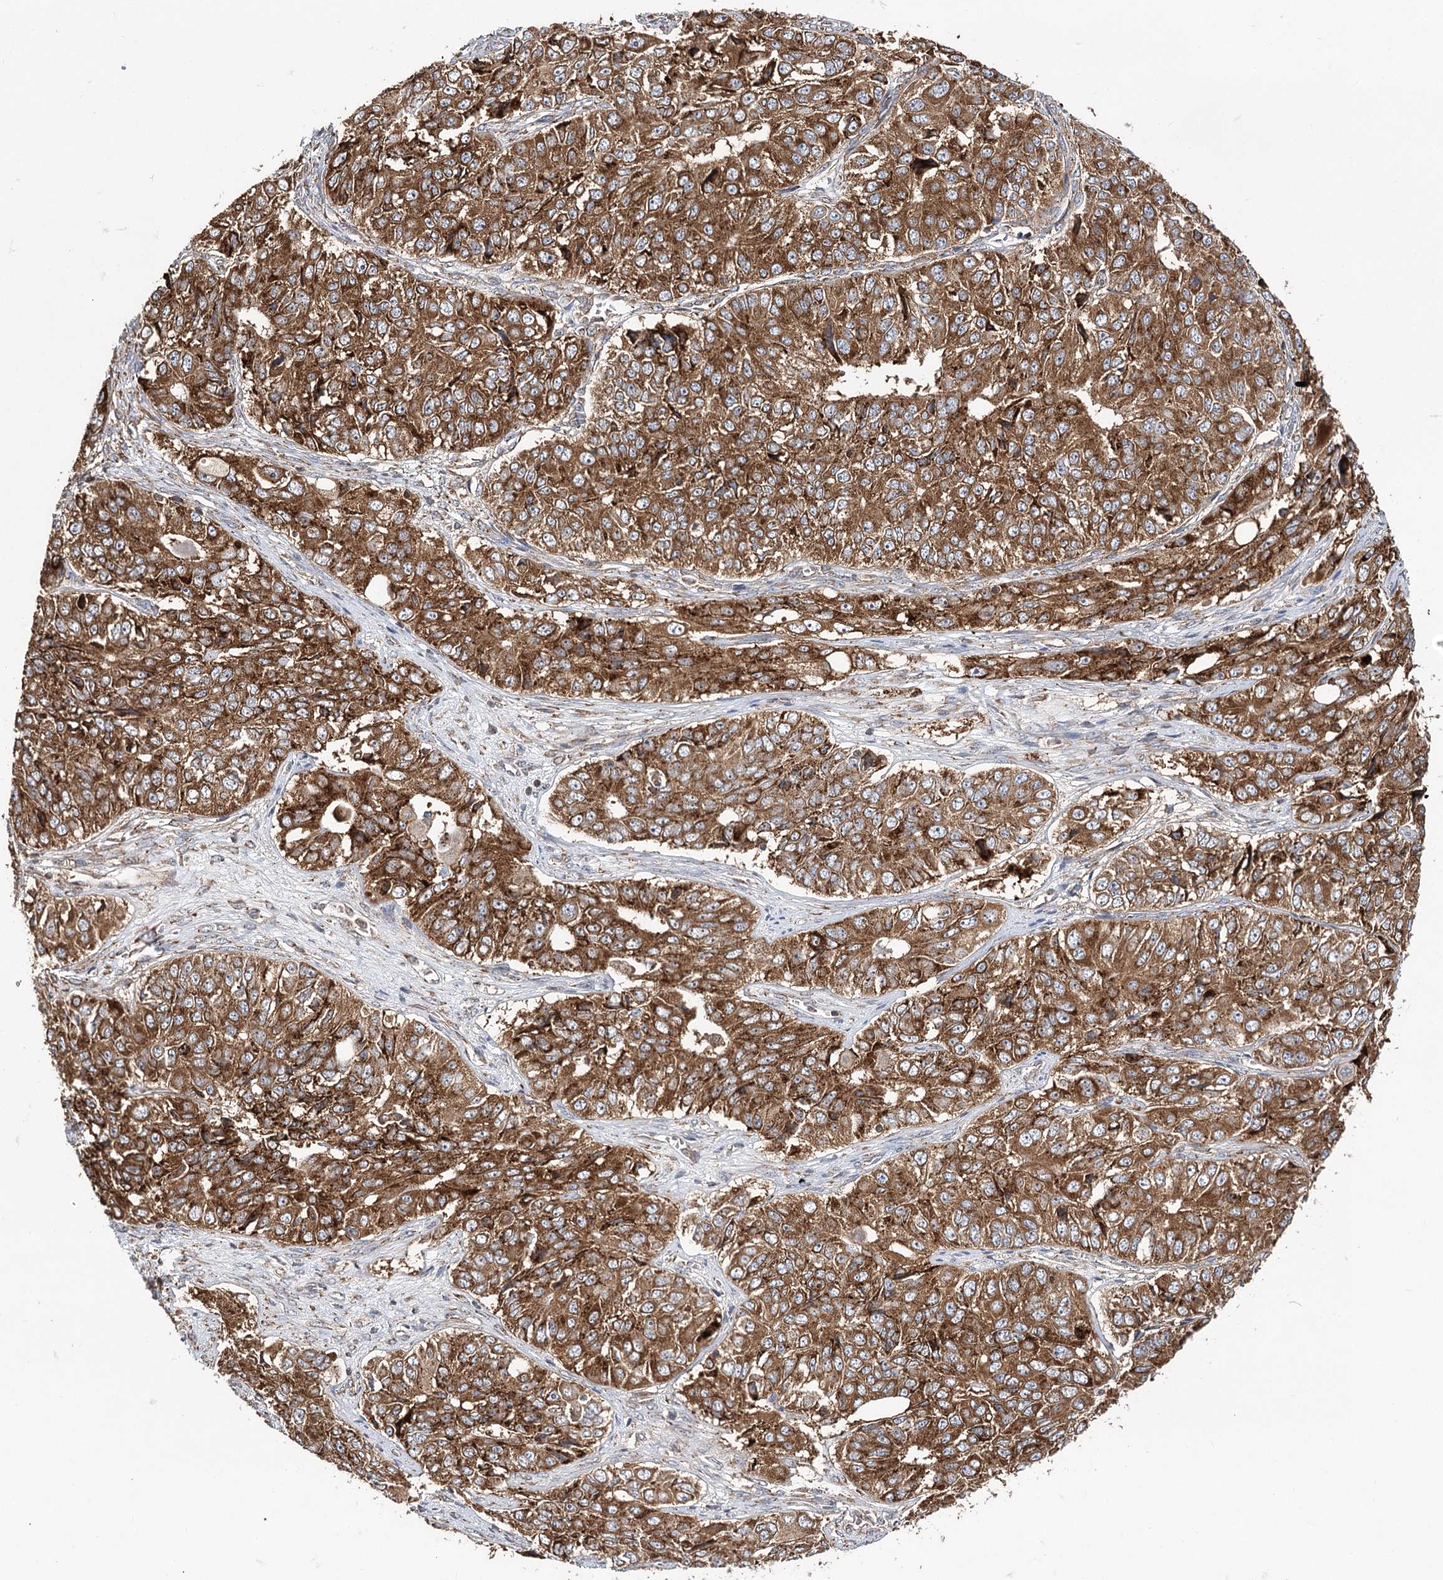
{"staining": {"intensity": "strong", "quantity": ">75%", "location": "cytoplasmic/membranous"}, "tissue": "ovarian cancer", "cell_type": "Tumor cells", "image_type": "cancer", "snomed": [{"axis": "morphology", "description": "Carcinoma, endometroid"}, {"axis": "topography", "description": "Ovary"}], "caption": "Human ovarian cancer stained for a protein (brown) displays strong cytoplasmic/membranous positive positivity in about >75% of tumor cells.", "gene": "DNAJB14", "patient": {"sex": "female", "age": 51}}